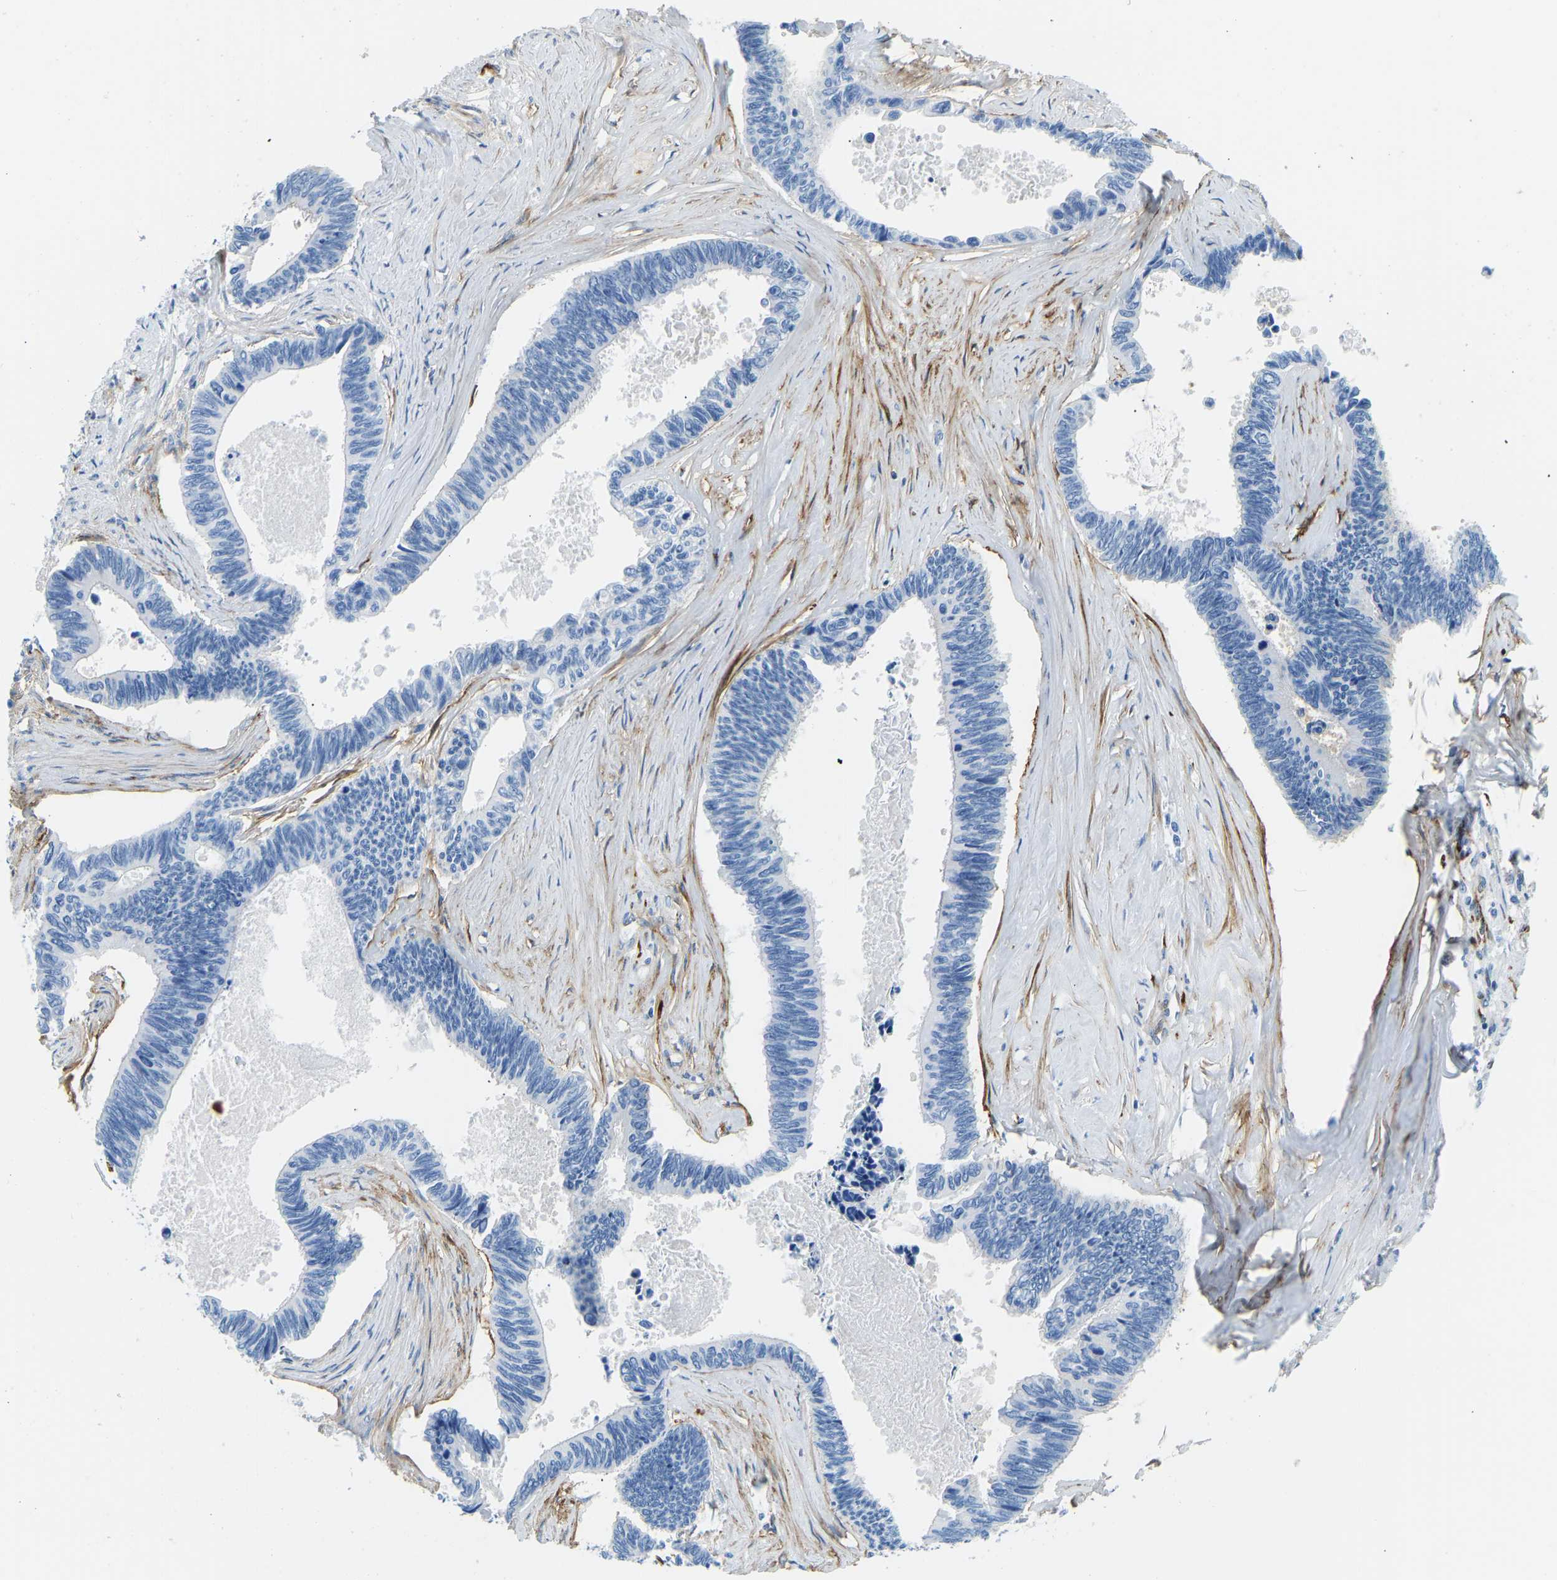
{"staining": {"intensity": "negative", "quantity": "none", "location": "none"}, "tissue": "pancreatic cancer", "cell_type": "Tumor cells", "image_type": "cancer", "snomed": [{"axis": "morphology", "description": "Adenocarcinoma, NOS"}, {"axis": "topography", "description": "Pancreas"}], "caption": "The immunohistochemistry histopathology image has no significant expression in tumor cells of adenocarcinoma (pancreatic) tissue.", "gene": "COL15A1", "patient": {"sex": "female", "age": 70}}